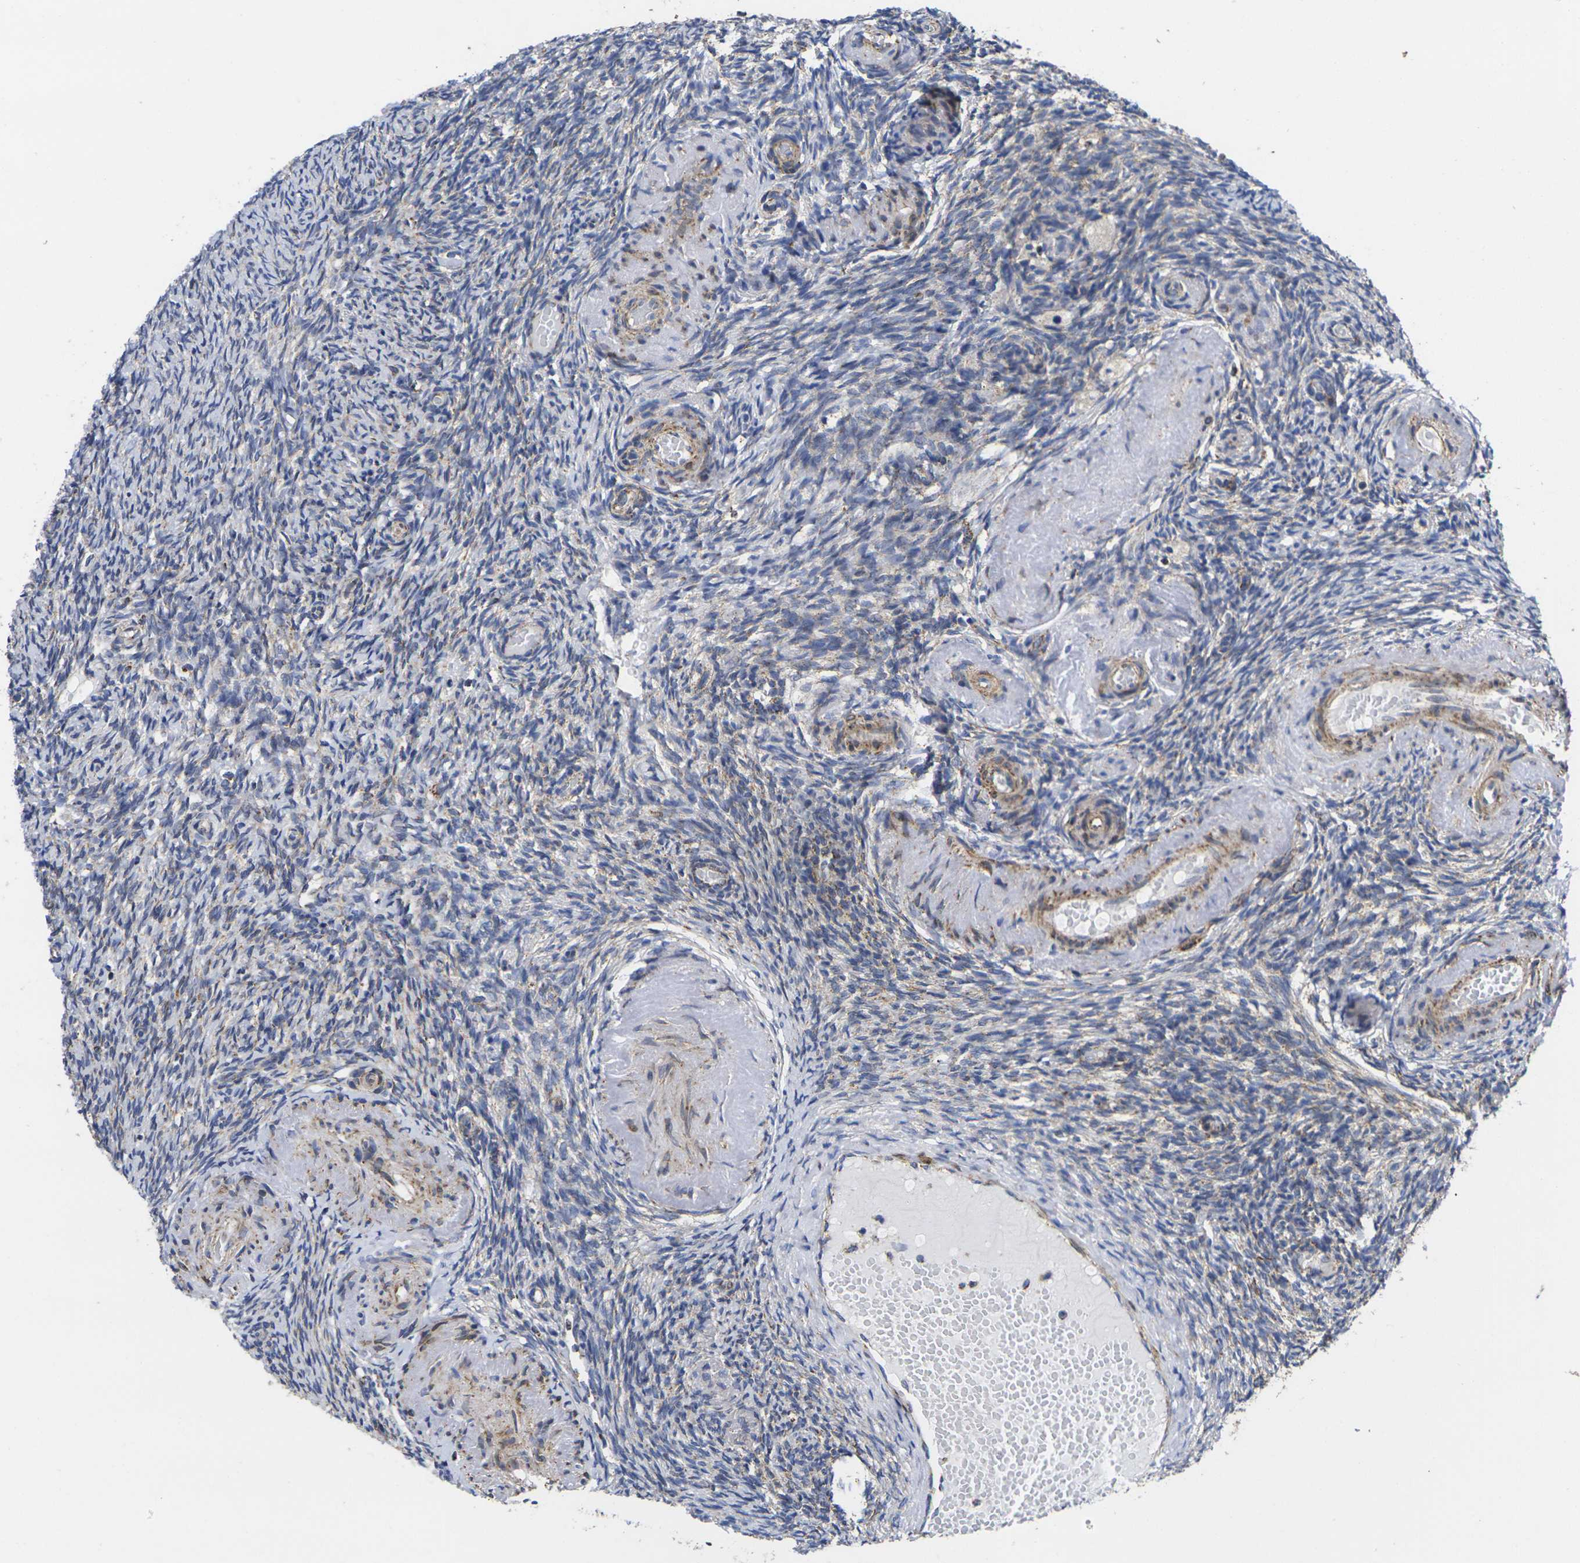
{"staining": {"intensity": "moderate", "quantity": "<25%", "location": "cytoplasmic/membranous"}, "tissue": "ovary", "cell_type": "Ovarian stroma cells", "image_type": "normal", "snomed": [{"axis": "morphology", "description": "Normal tissue, NOS"}, {"axis": "topography", "description": "Ovary"}], "caption": "Ovarian stroma cells exhibit low levels of moderate cytoplasmic/membranous positivity in approximately <25% of cells in benign human ovary.", "gene": "P2RY11", "patient": {"sex": "female", "age": 60}}